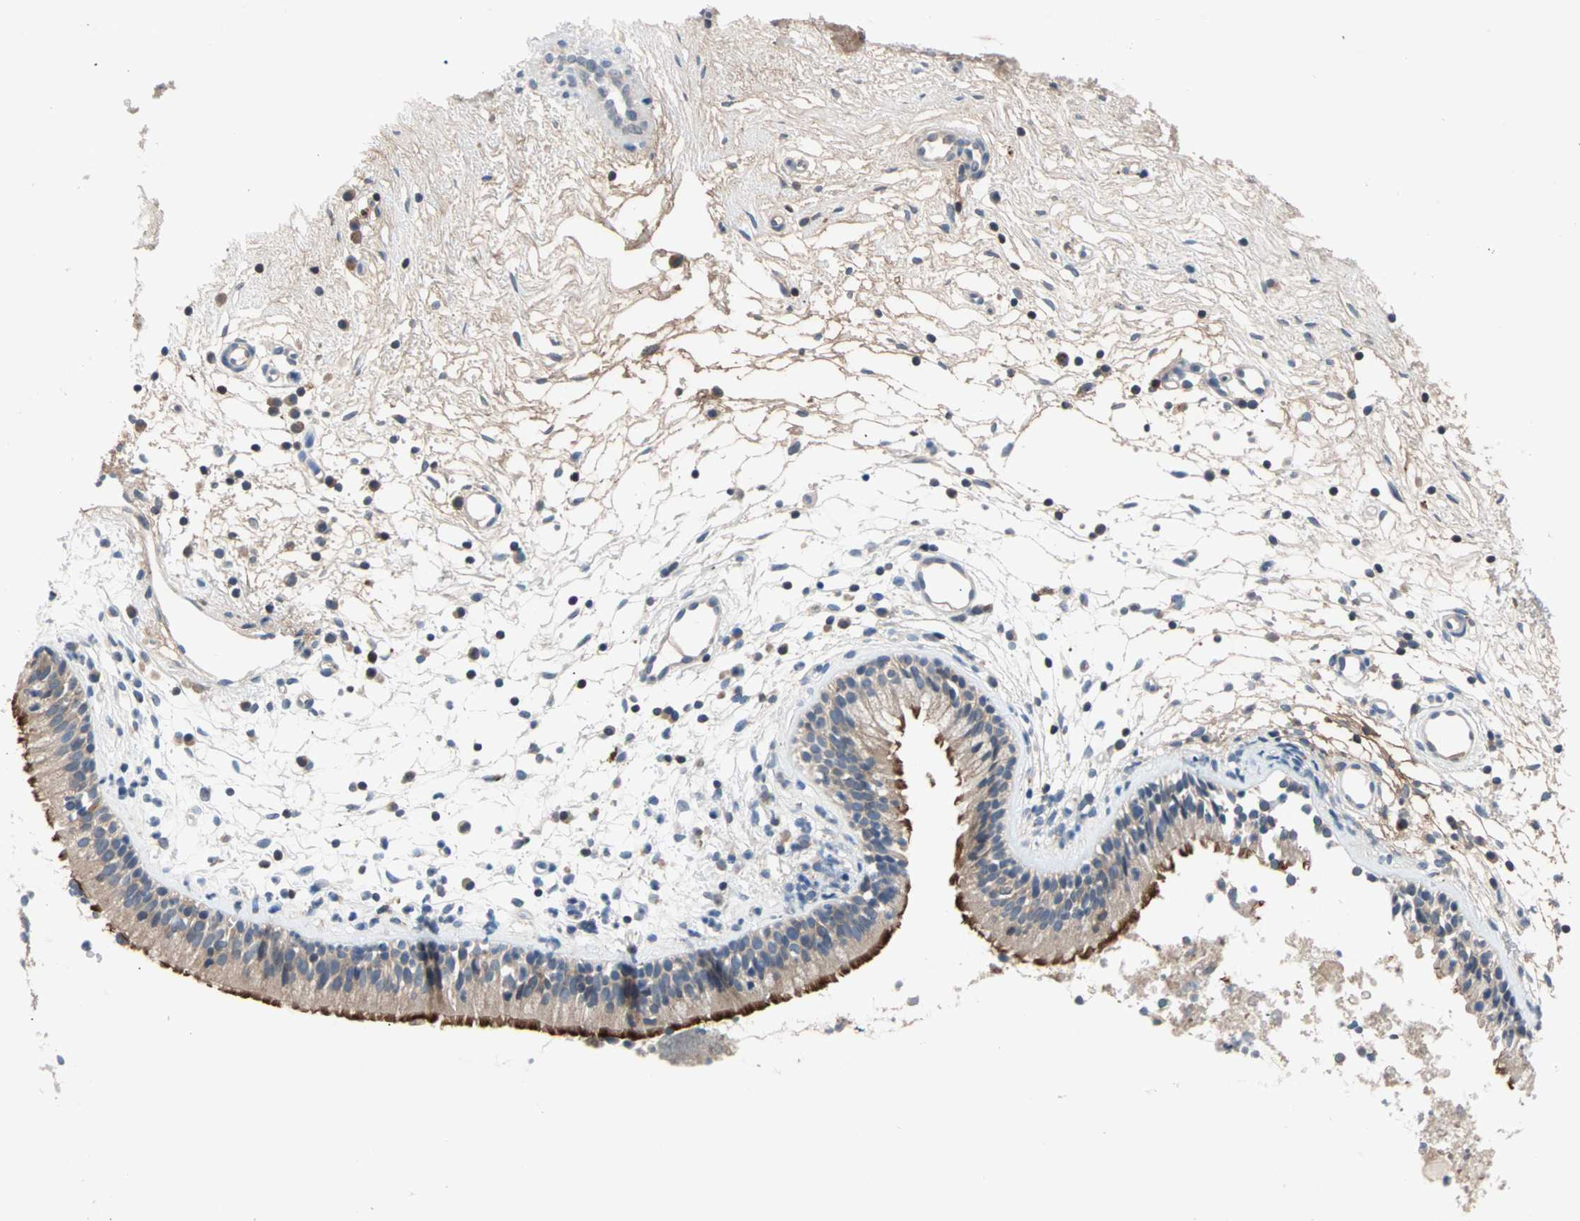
{"staining": {"intensity": "moderate", "quantity": "25%-75%", "location": "cytoplasmic/membranous"}, "tissue": "nasopharynx", "cell_type": "Respiratory epithelial cells", "image_type": "normal", "snomed": [{"axis": "morphology", "description": "Normal tissue, NOS"}, {"axis": "topography", "description": "Nasopharynx"}], "caption": "IHC of benign human nasopharynx shows medium levels of moderate cytoplasmic/membranous staining in approximately 25%-75% of respiratory epithelial cells. The staining was performed using DAB, with brown indicating positive protein expression. Nuclei are stained blue with hematoxylin.", "gene": "MAP4K1", "patient": {"sex": "male", "age": 21}}